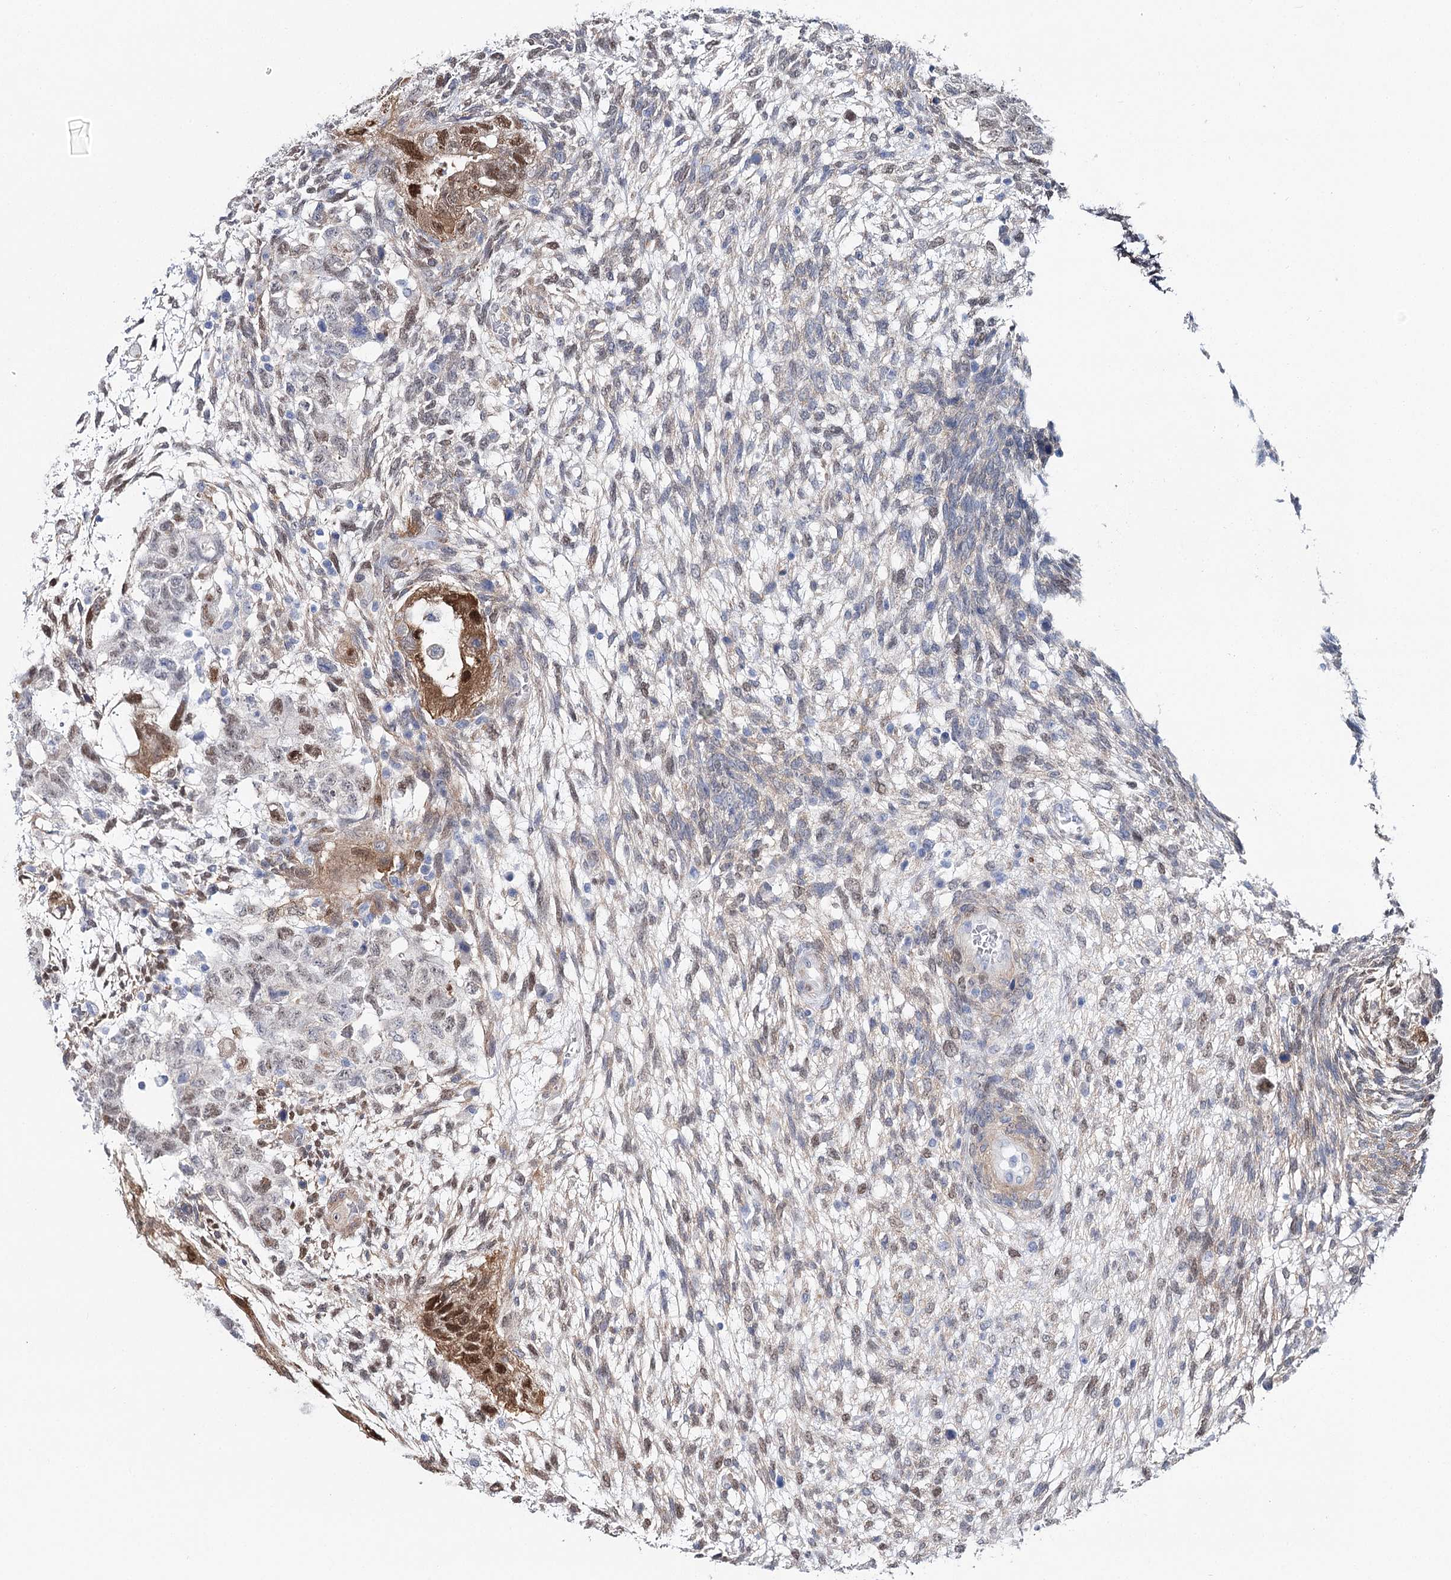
{"staining": {"intensity": "moderate", "quantity": "<25%", "location": "cytoplasmic/membranous,nuclear"}, "tissue": "testis cancer", "cell_type": "Tumor cells", "image_type": "cancer", "snomed": [{"axis": "morphology", "description": "Normal tissue, NOS"}, {"axis": "morphology", "description": "Carcinoma, Embryonal, NOS"}, {"axis": "topography", "description": "Testis"}], "caption": "Moderate cytoplasmic/membranous and nuclear protein expression is appreciated in about <25% of tumor cells in testis embryonal carcinoma.", "gene": "UGDH", "patient": {"sex": "male", "age": 36}}